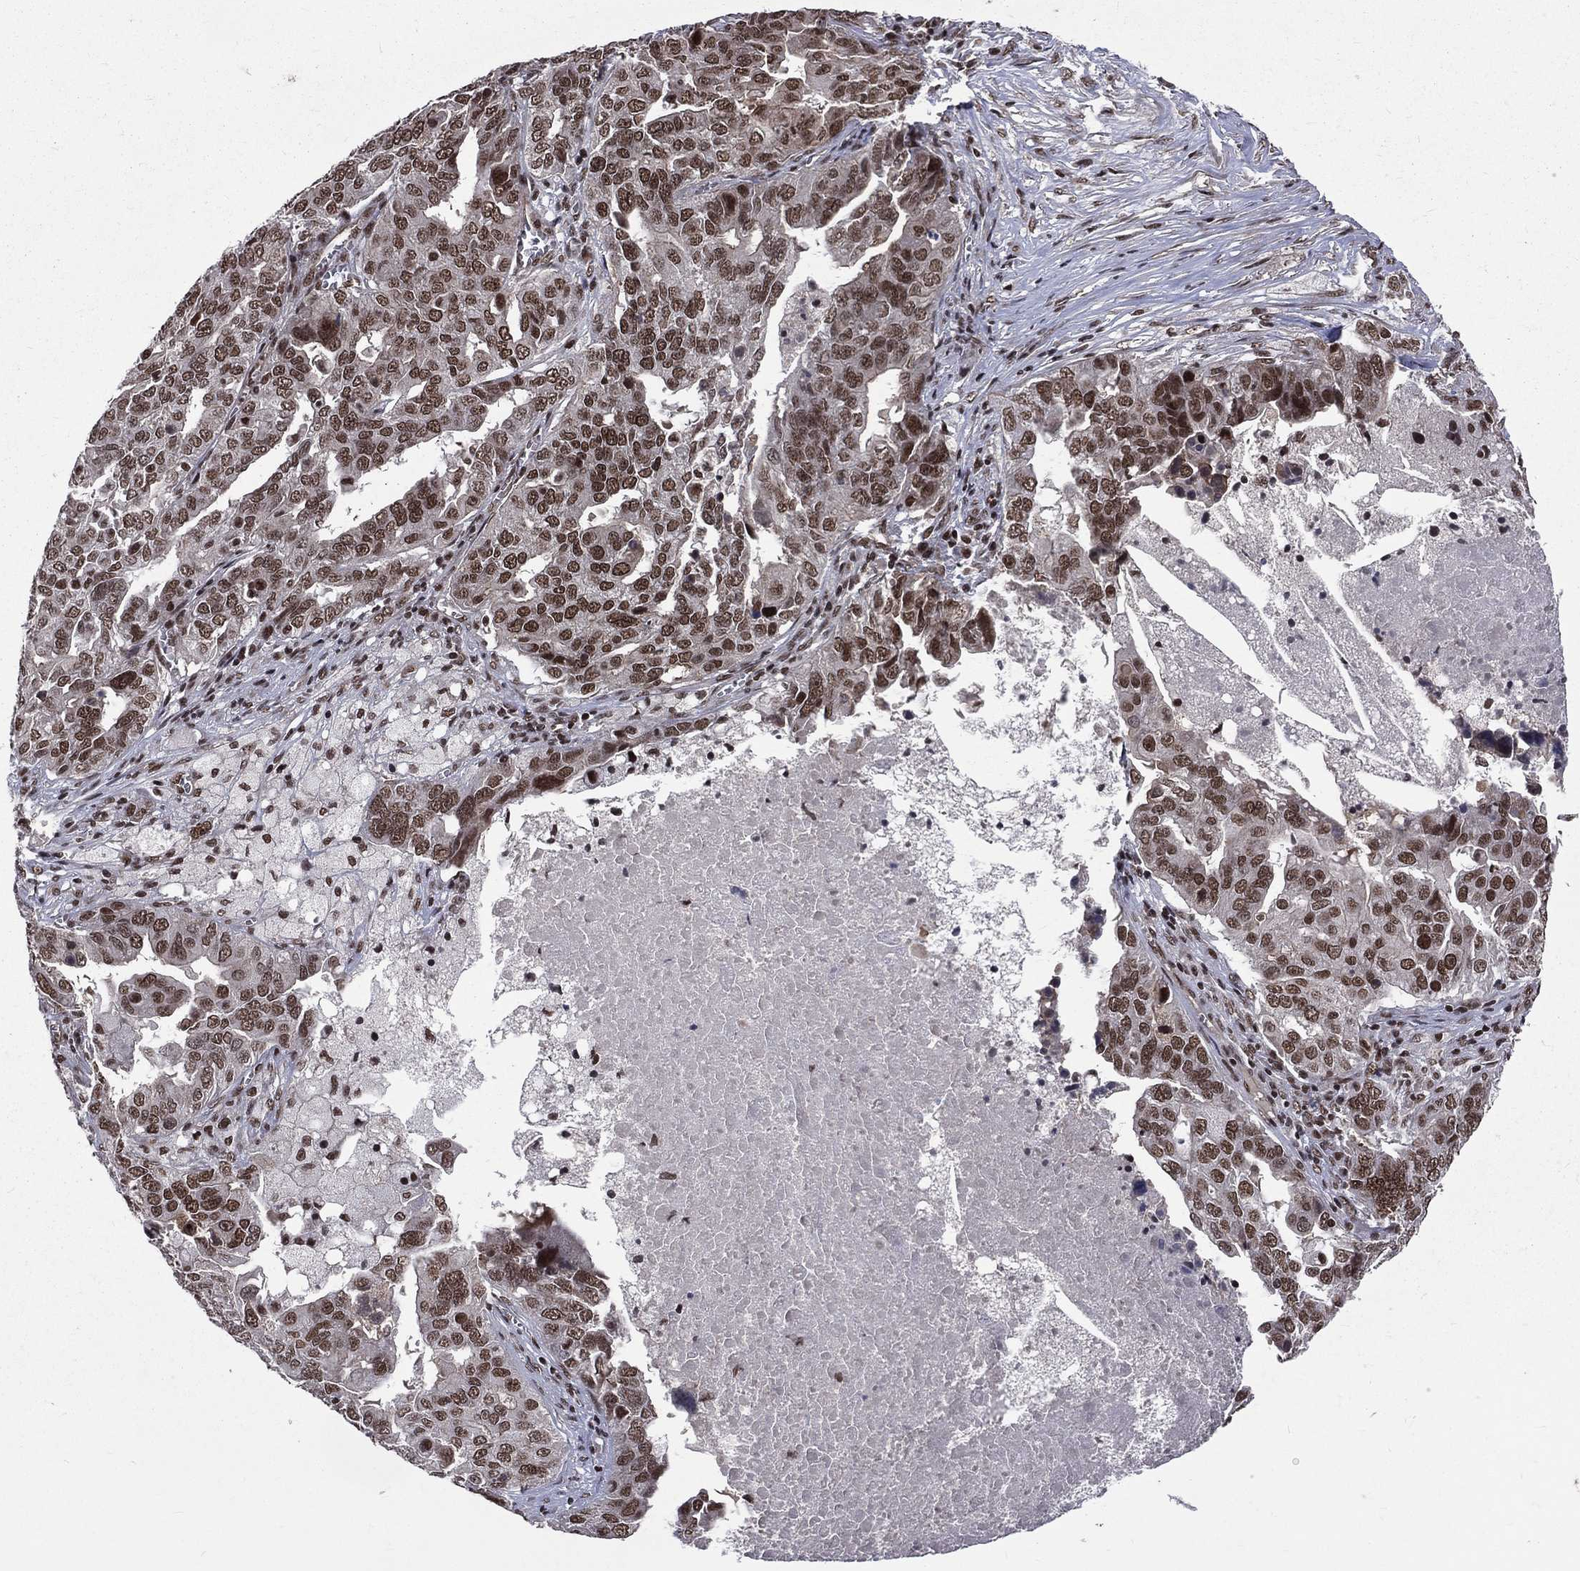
{"staining": {"intensity": "moderate", "quantity": ">75%", "location": "nuclear"}, "tissue": "ovarian cancer", "cell_type": "Tumor cells", "image_type": "cancer", "snomed": [{"axis": "morphology", "description": "Carcinoma, endometroid"}, {"axis": "topography", "description": "Soft tissue"}, {"axis": "topography", "description": "Ovary"}], "caption": "Immunohistochemistry of human ovarian cancer (endometroid carcinoma) reveals medium levels of moderate nuclear positivity in about >75% of tumor cells.", "gene": "SMC3", "patient": {"sex": "female", "age": 52}}